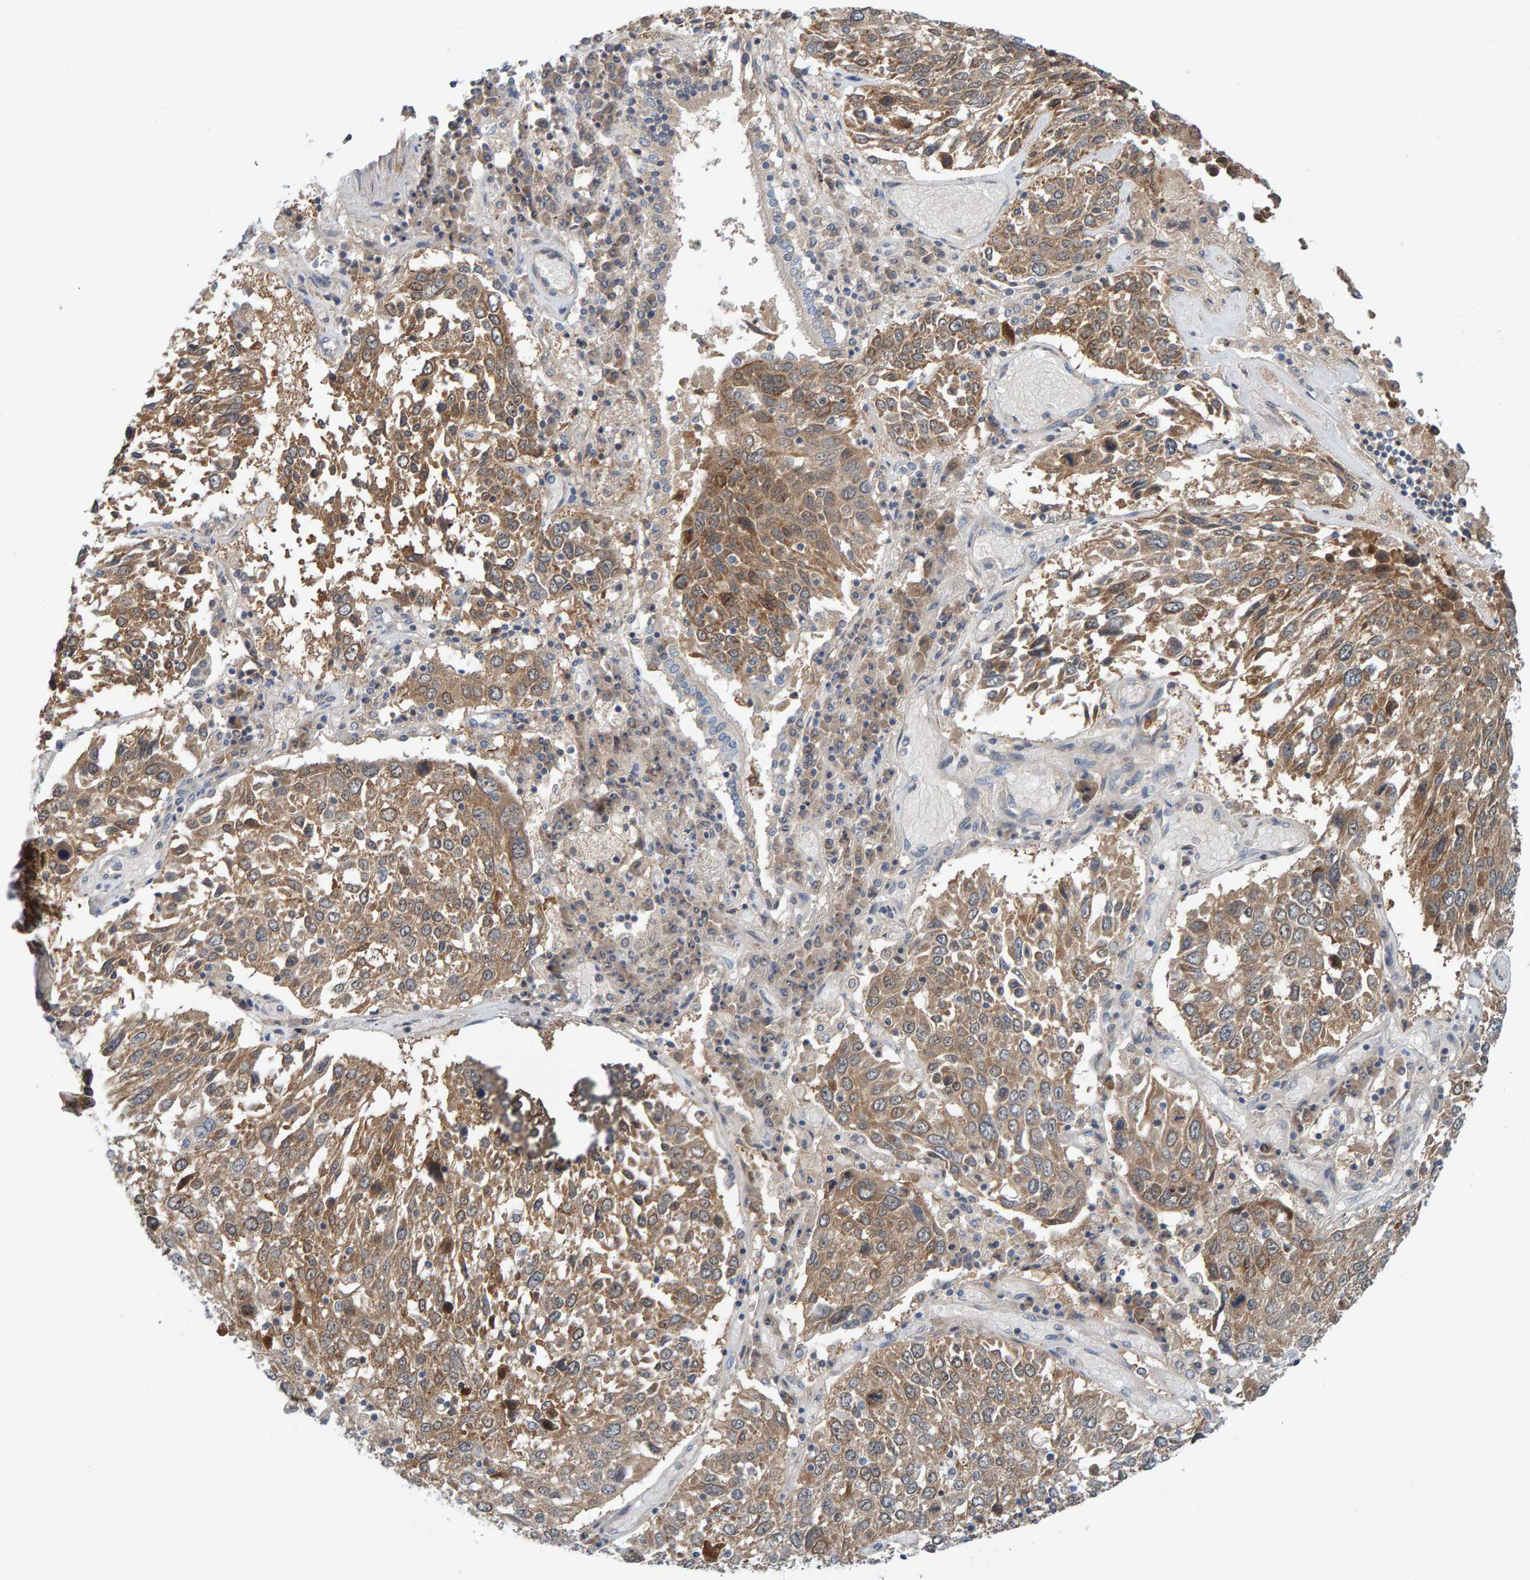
{"staining": {"intensity": "moderate", "quantity": ">75%", "location": "cytoplasmic/membranous"}, "tissue": "lung cancer", "cell_type": "Tumor cells", "image_type": "cancer", "snomed": [{"axis": "morphology", "description": "Squamous cell carcinoma, NOS"}, {"axis": "topography", "description": "Lung"}], "caption": "Protein expression analysis of lung squamous cell carcinoma displays moderate cytoplasmic/membranous positivity in approximately >75% of tumor cells.", "gene": "TATDN1", "patient": {"sex": "male", "age": 65}}